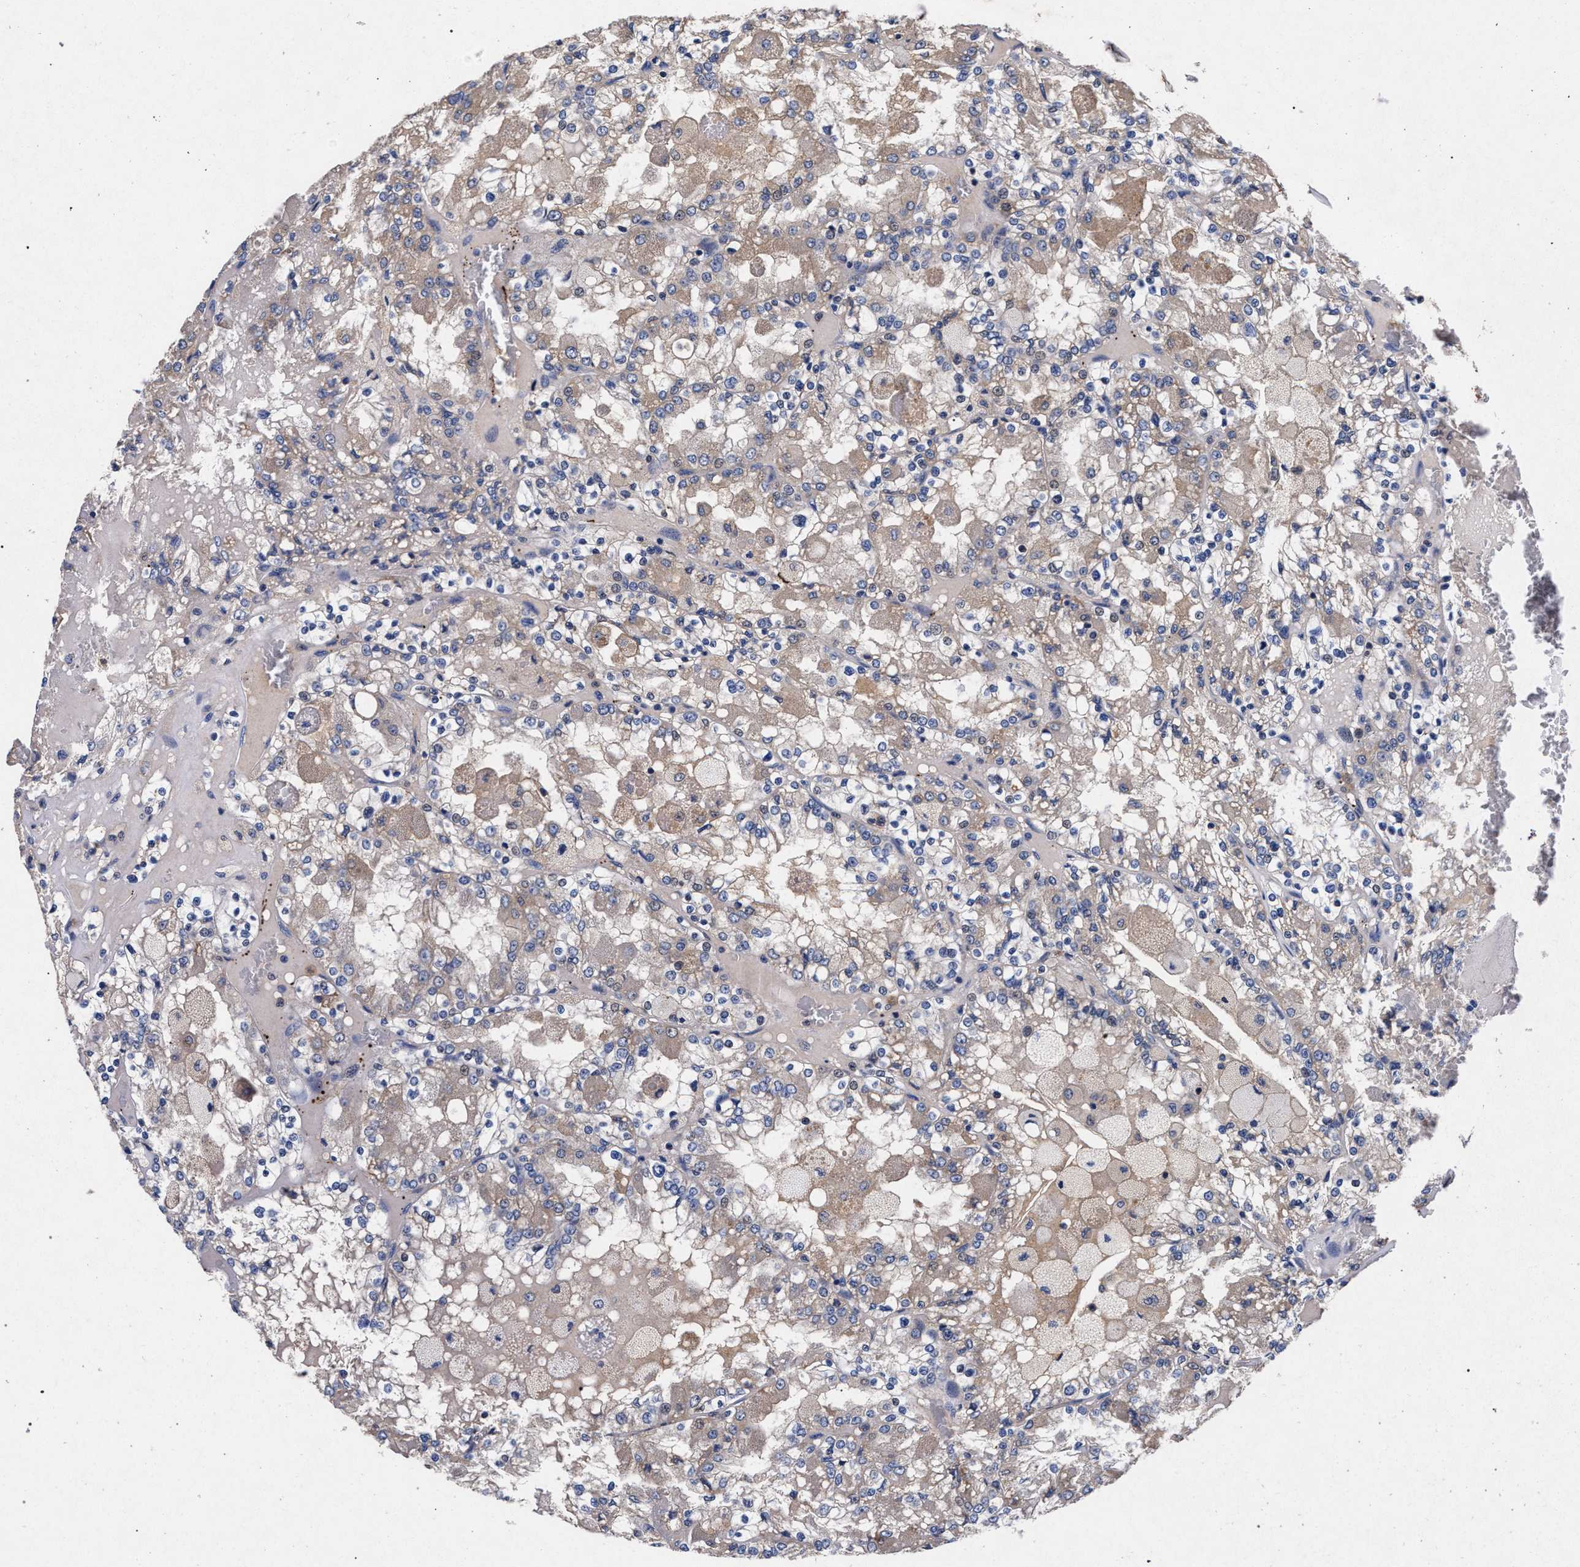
{"staining": {"intensity": "weak", "quantity": "25%-75%", "location": "cytoplasmic/membranous"}, "tissue": "renal cancer", "cell_type": "Tumor cells", "image_type": "cancer", "snomed": [{"axis": "morphology", "description": "Adenocarcinoma, NOS"}, {"axis": "topography", "description": "Kidney"}], "caption": "Adenocarcinoma (renal) stained with immunohistochemistry shows weak cytoplasmic/membranous staining in approximately 25%-75% of tumor cells.", "gene": "HSD17B14", "patient": {"sex": "female", "age": 56}}